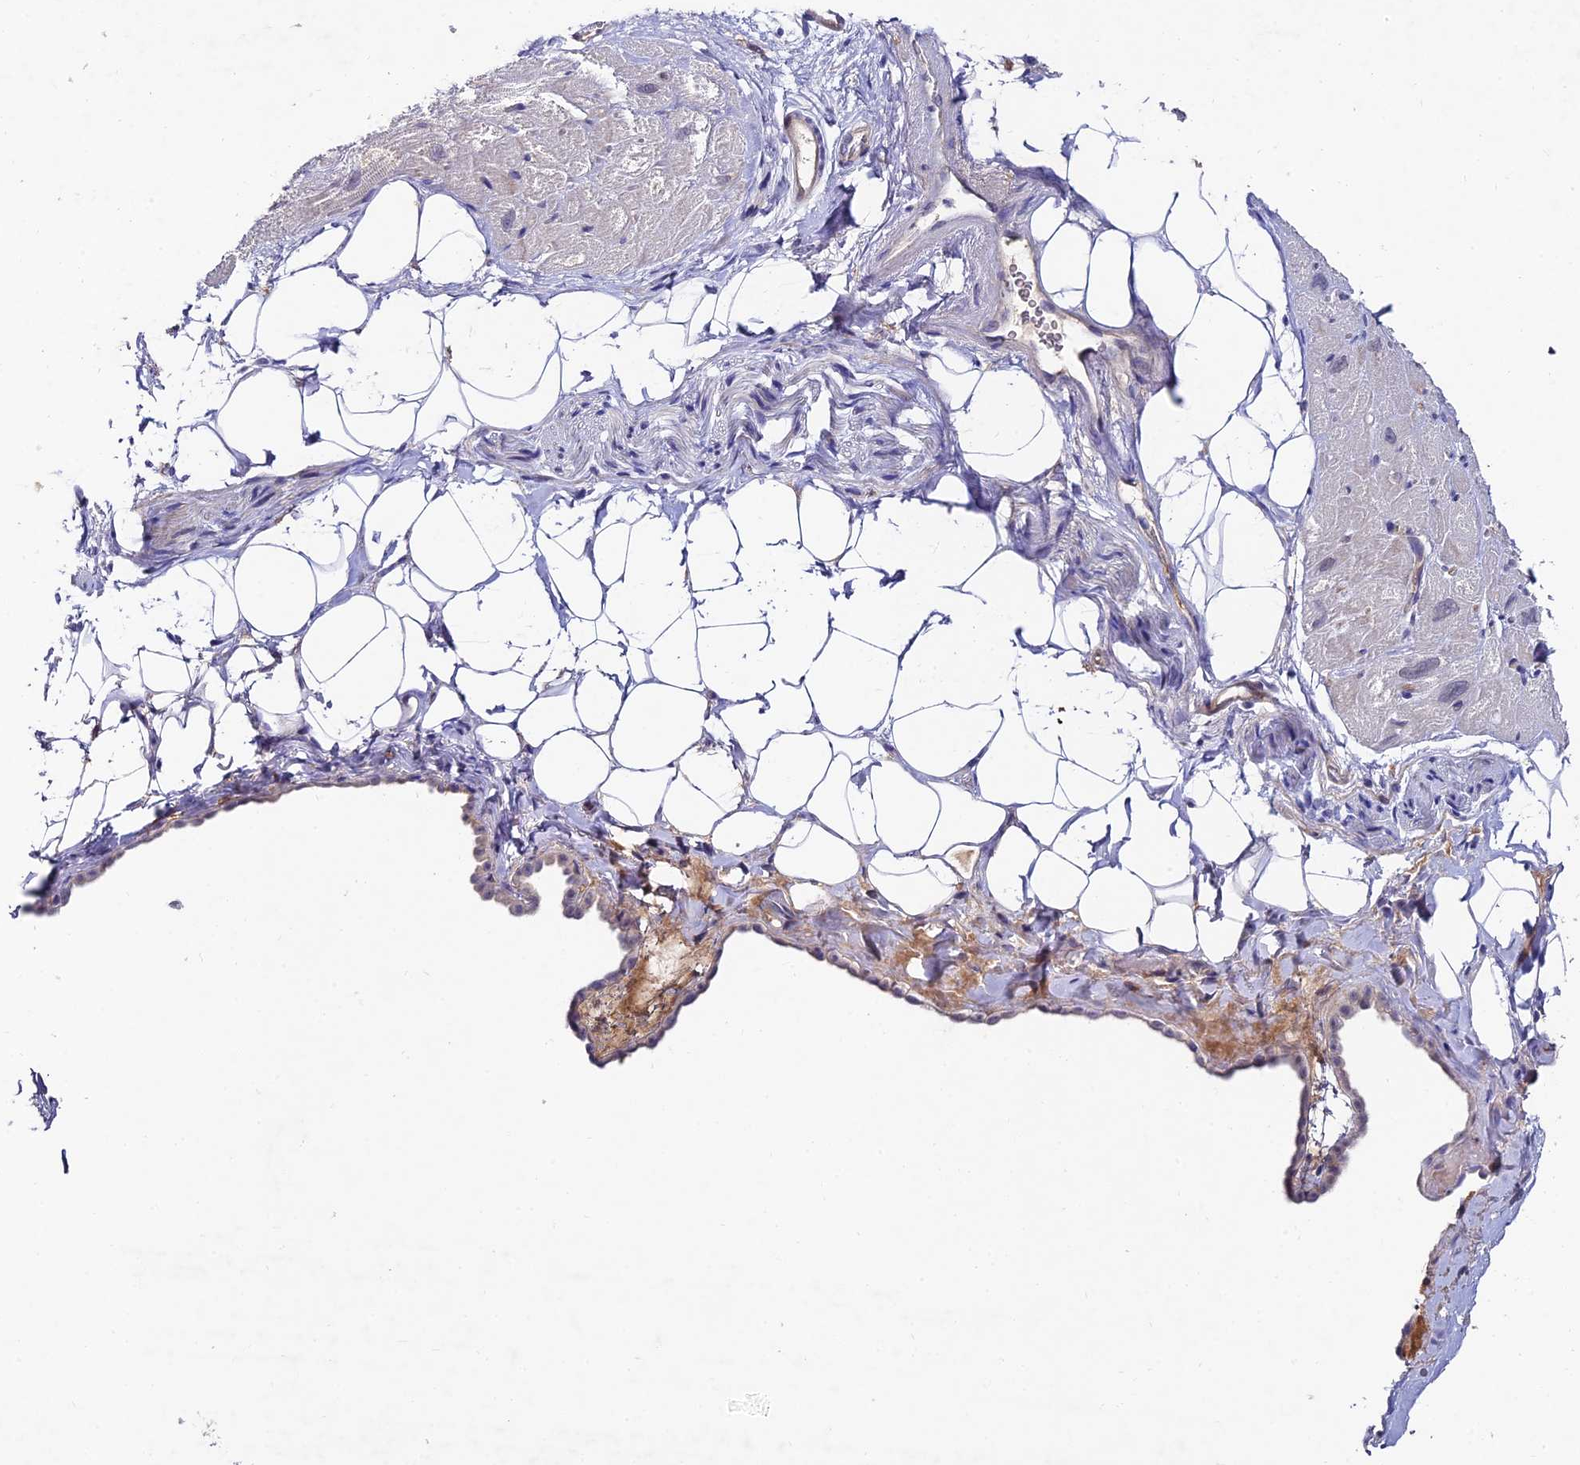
{"staining": {"intensity": "negative", "quantity": "none", "location": "none"}, "tissue": "heart muscle", "cell_type": "Cardiomyocytes", "image_type": "normal", "snomed": [{"axis": "morphology", "description": "Normal tissue, NOS"}, {"axis": "topography", "description": "Heart"}], "caption": "IHC of unremarkable human heart muscle demonstrates no positivity in cardiomyocytes.", "gene": "TRIM24", "patient": {"sex": "male", "age": 50}}